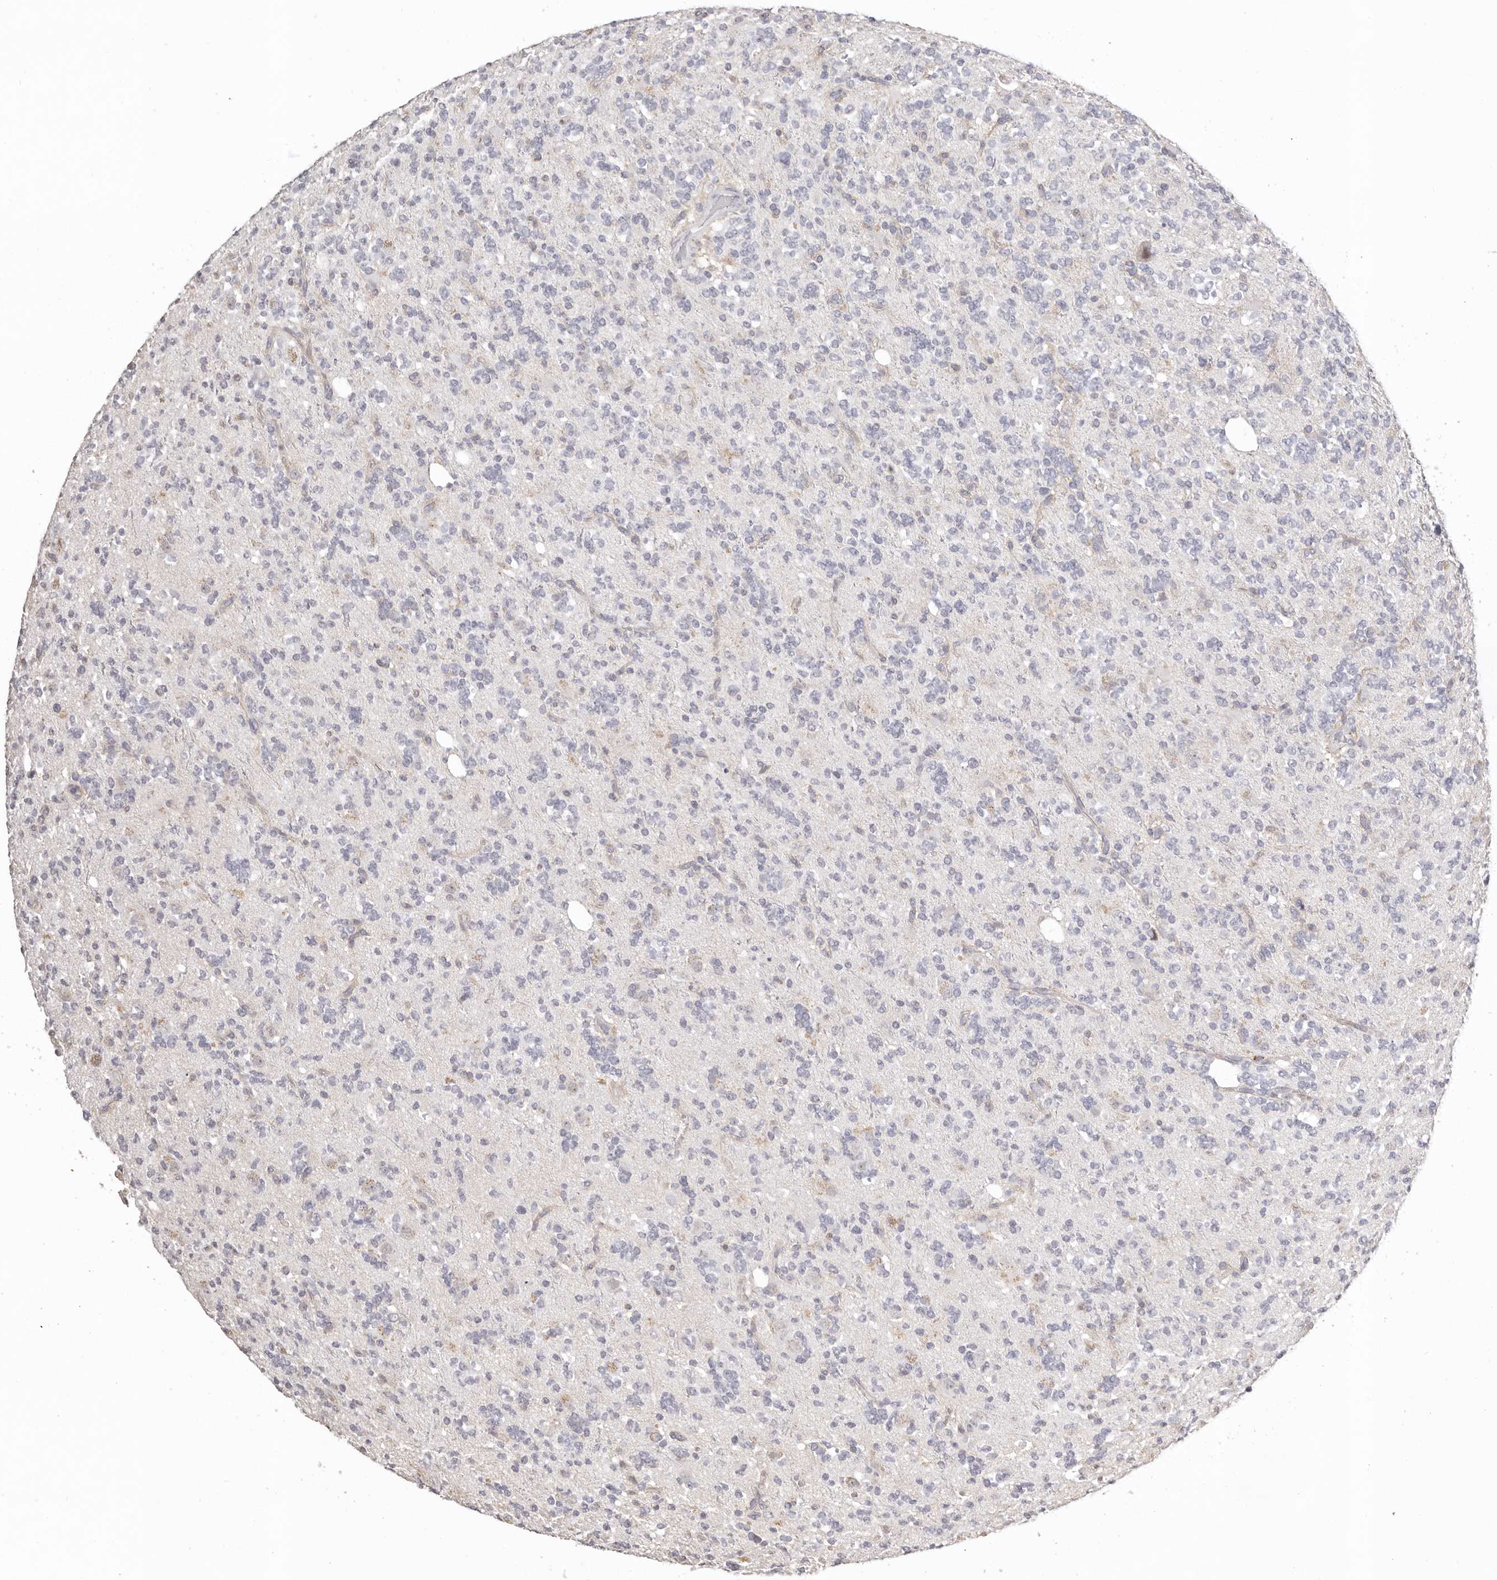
{"staining": {"intensity": "negative", "quantity": "none", "location": "none"}, "tissue": "glioma", "cell_type": "Tumor cells", "image_type": "cancer", "snomed": [{"axis": "morphology", "description": "Glioma, malignant, High grade"}, {"axis": "topography", "description": "Brain"}], "caption": "Malignant high-grade glioma was stained to show a protein in brown. There is no significant positivity in tumor cells.", "gene": "PCDHB6", "patient": {"sex": "female", "age": 62}}